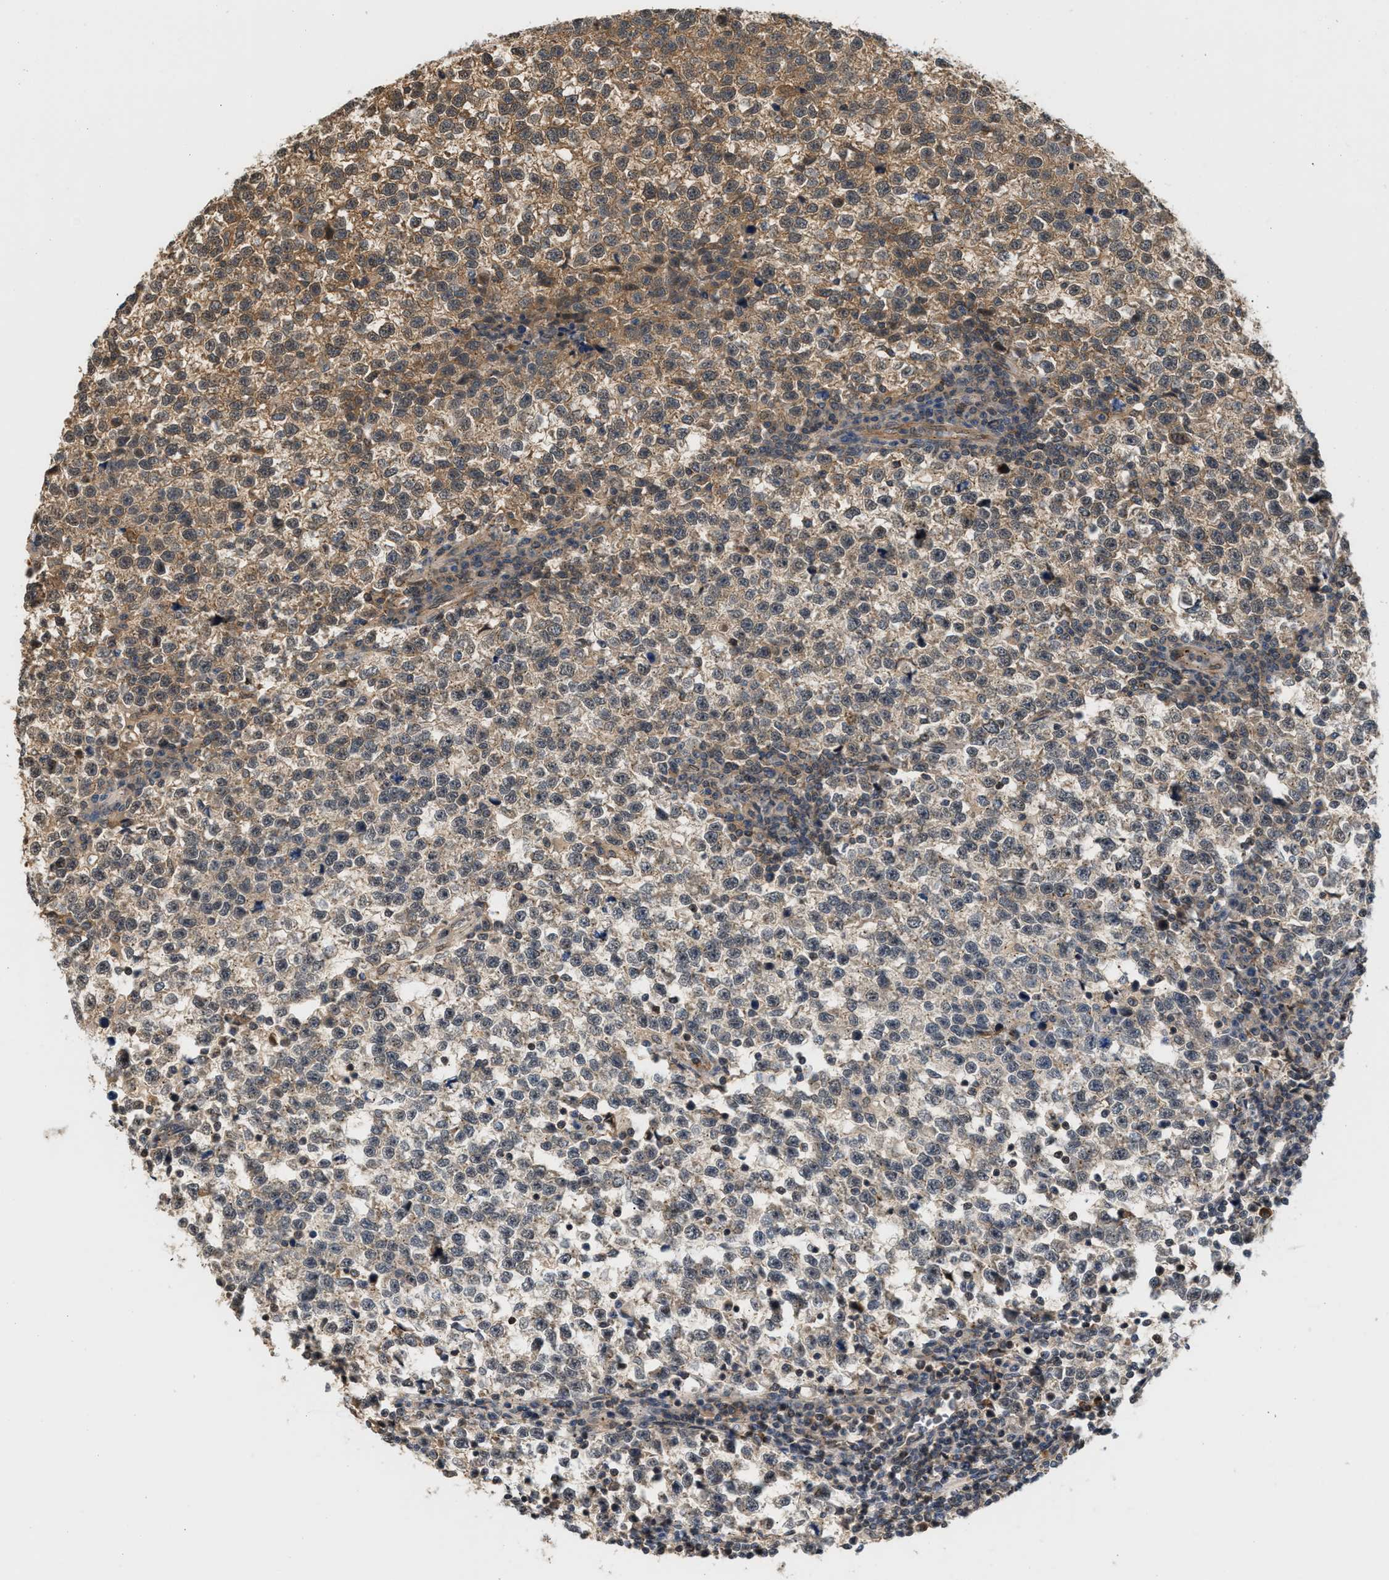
{"staining": {"intensity": "moderate", "quantity": ">75%", "location": "cytoplasmic/membranous"}, "tissue": "testis cancer", "cell_type": "Tumor cells", "image_type": "cancer", "snomed": [{"axis": "morphology", "description": "Normal tissue, NOS"}, {"axis": "morphology", "description": "Seminoma, NOS"}, {"axis": "topography", "description": "Testis"}], "caption": "IHC (DAB) staining of testis cancer (seminoma) exhibits moderate cytoplasmic/membranous protein positivity in approximately >75% of tumor cells.", "gene": "MAP2K5", "patient": {"sex": "male", "age": 43}}